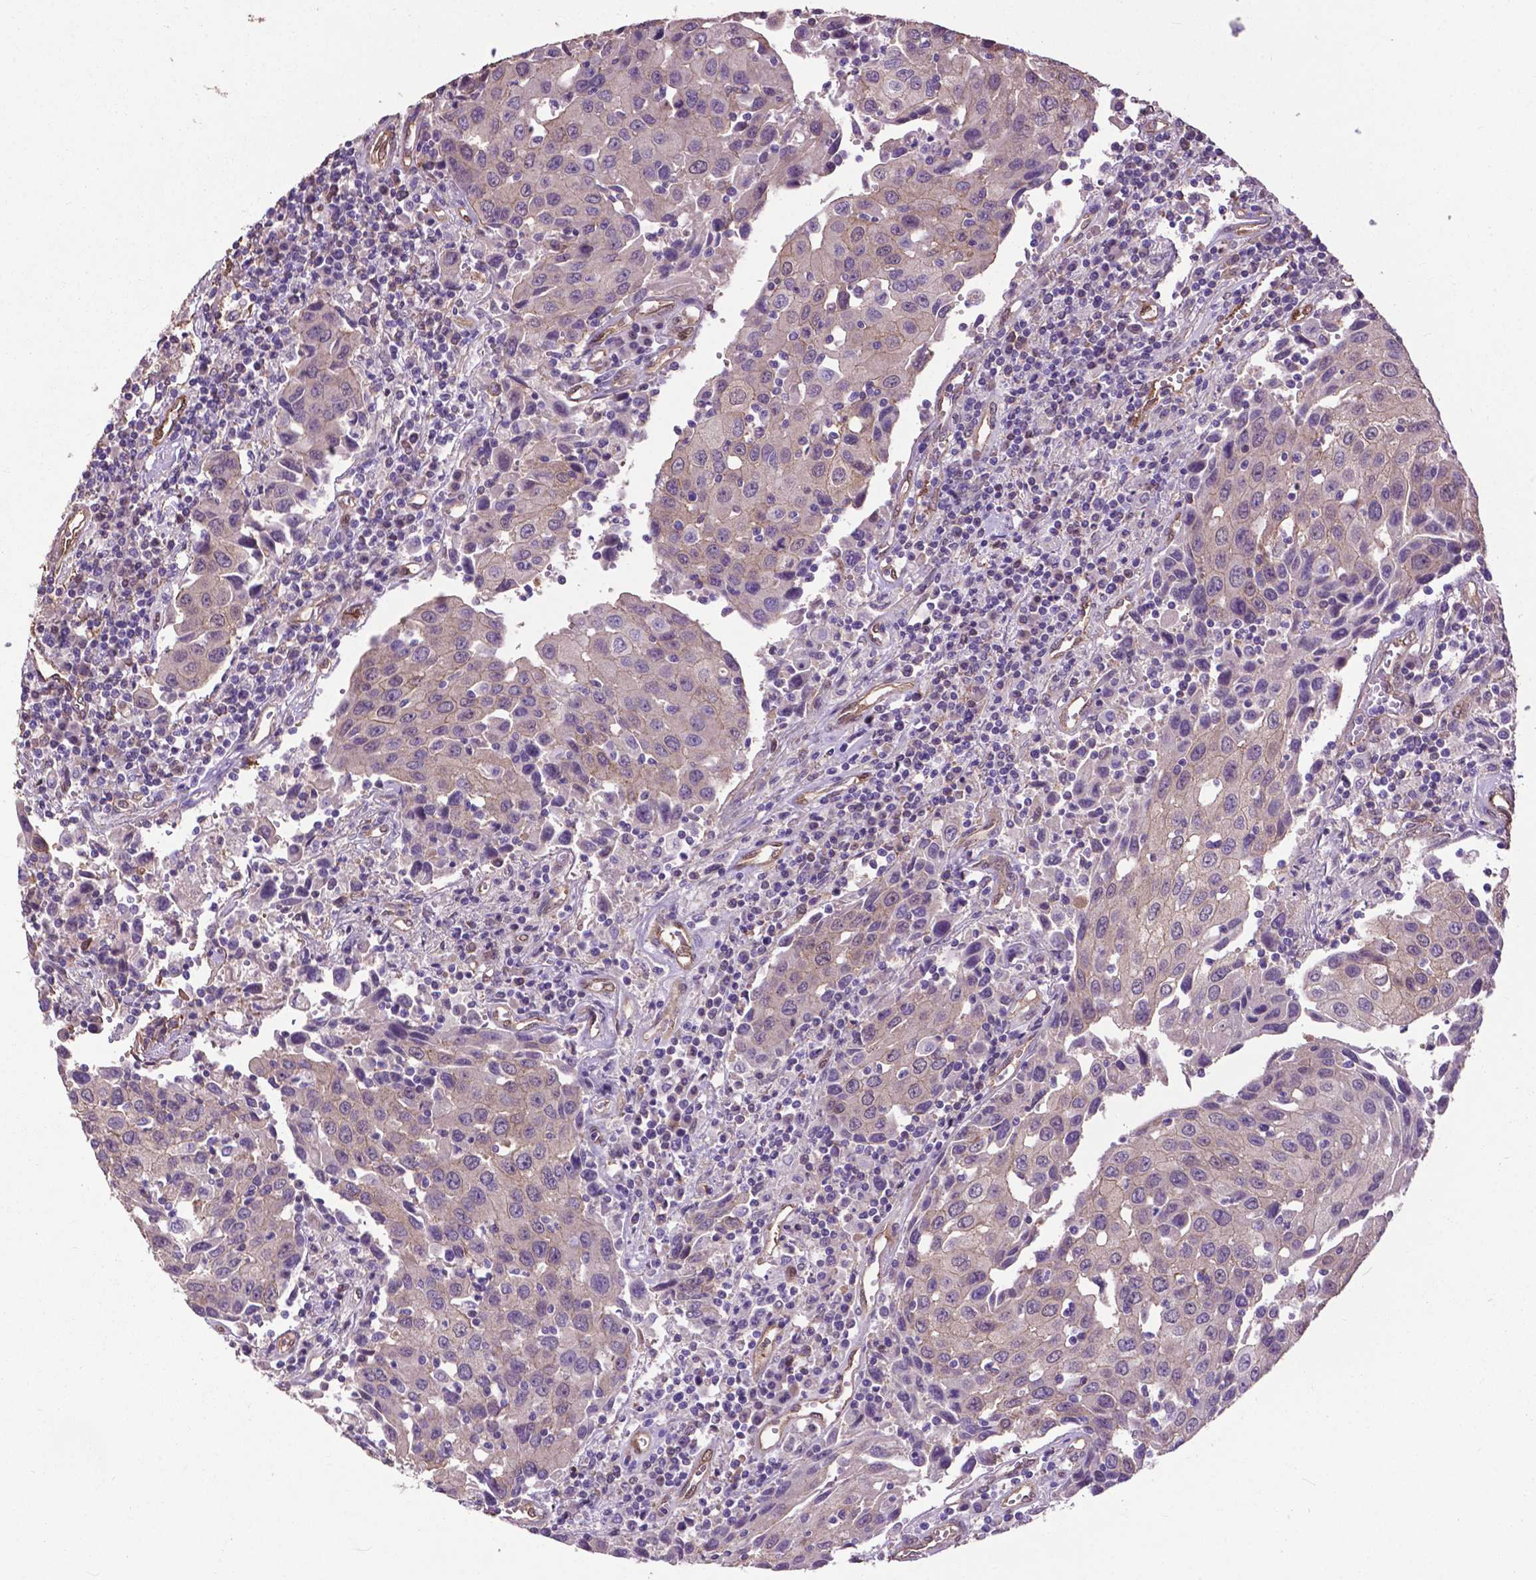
{"staining": {"intensity": "negative", "quantity": "none", "location": "none"}, "tissue": "urothelial cancer", "cell_type": "Tumor cells", "image_type": "cancer", "snomed": [{"axis": "morphology", "description": "Urothelial carcinoma, High grade"}, {"axis": "topography", "description": "Urinary bladder"}], "caption": "High magnification brightfield microscopy of high-grade urothelial carcinoma stained with DAB (brown) and counterstained with hematoxylin (blue): tumor cells show no significant expression. The staining was performed using DAB to visualize the protein expression in brown, while the nuclei were stained in blue with hematoxylin (Magnification: 20x).", "gene": "PDLIM1", "patient": {"sex": "female", "age": 85}}